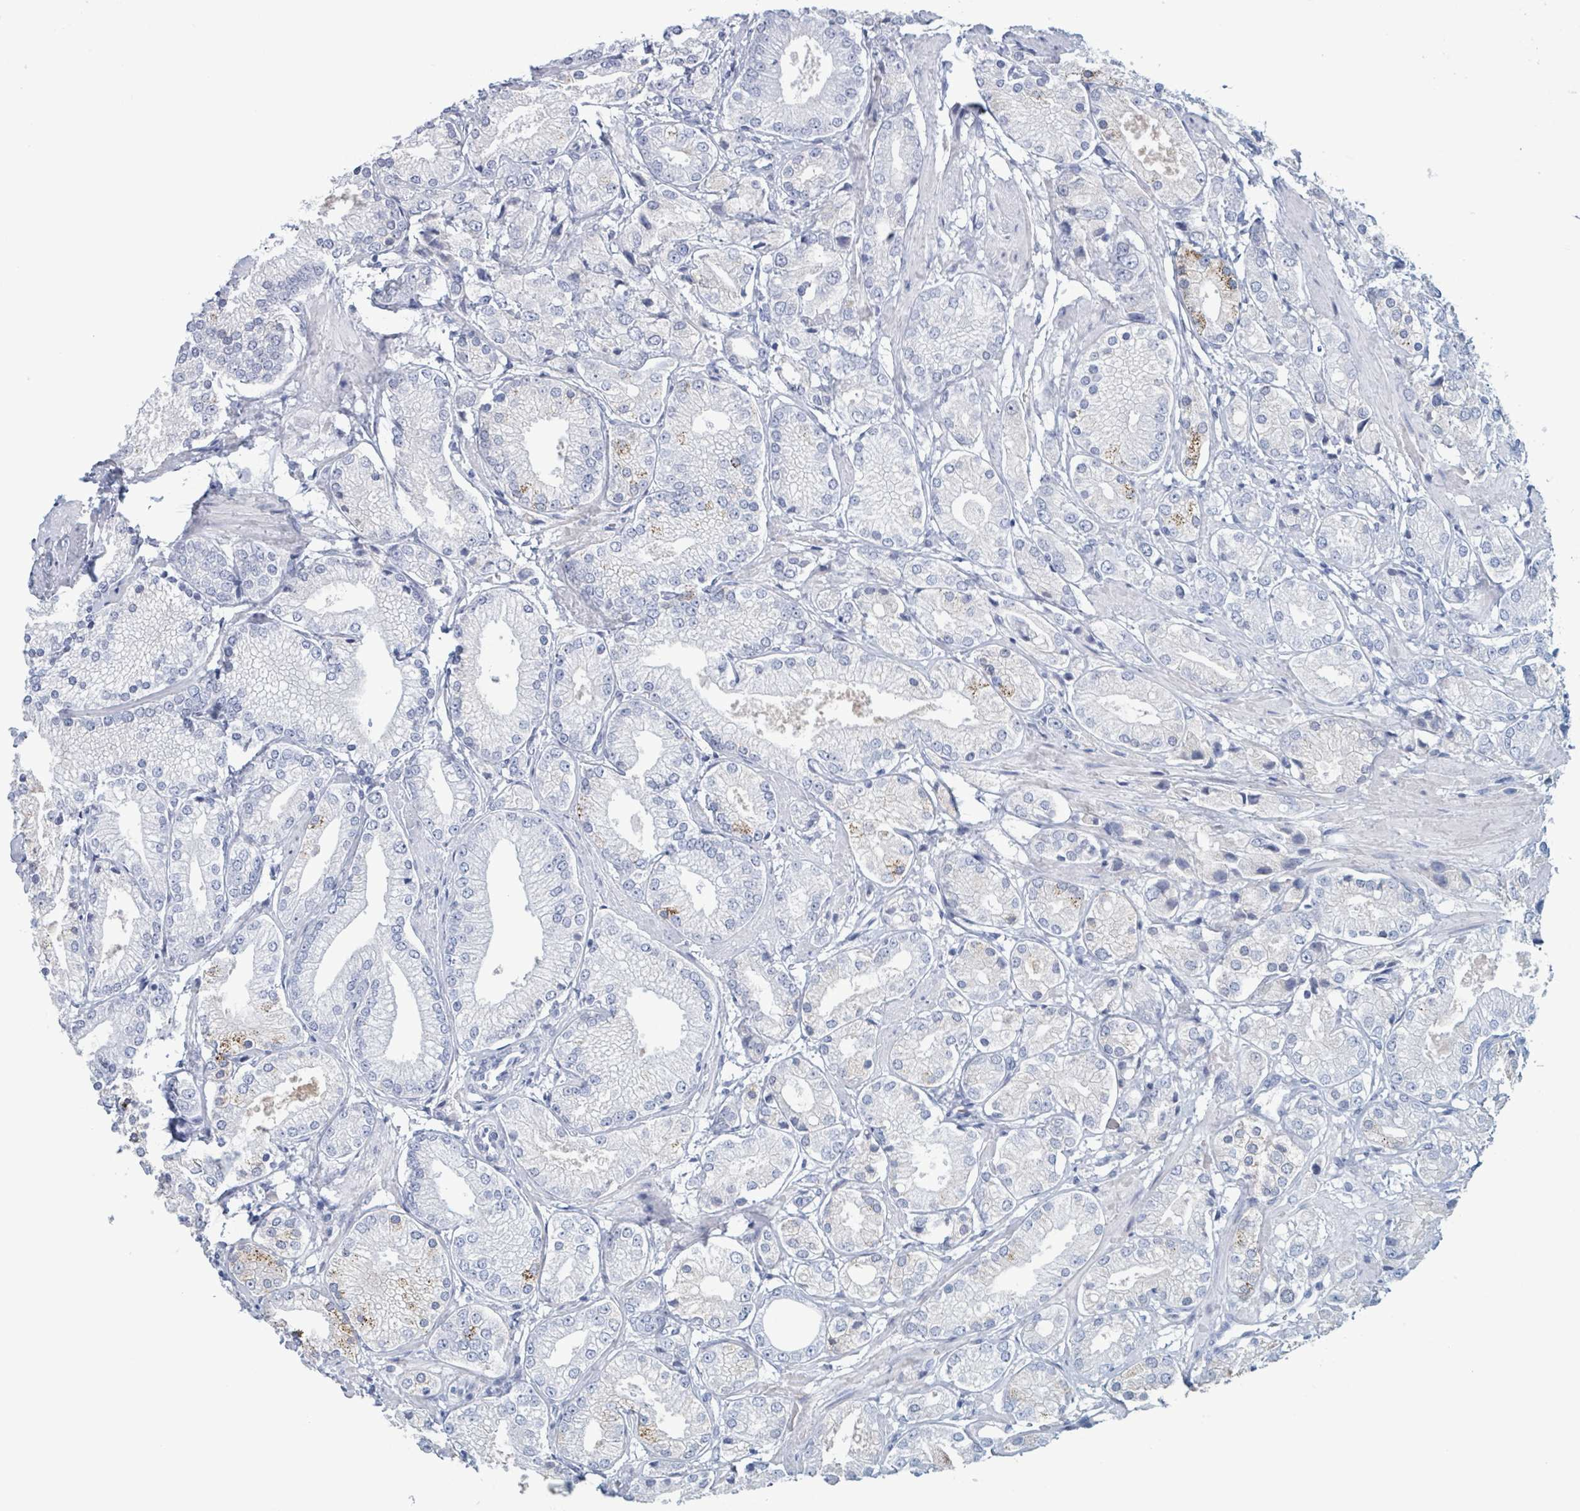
{"staining": {"intensity": "moderate", "quantity": "<25%", "location": "cytoplasmic/membranous"}, "tissue": "prostate cancer", "cell_type": "Tumor cells", "image_type": "cancer", "snomed": [{"axis": "morphology", "description": "Adenocarcinoma, High grade"}, {"axis": "topography", "description": "Prostate and seminal vesicle, NOS"}], "caption": "A brown stain shows moderate cytoplasmic/membranous positivity of a protein in prostate cancer (high-grade adenocarcinoma) tumor cells.", "gene": "KLK4", "patient": {"sex": "male", "age": 64}}